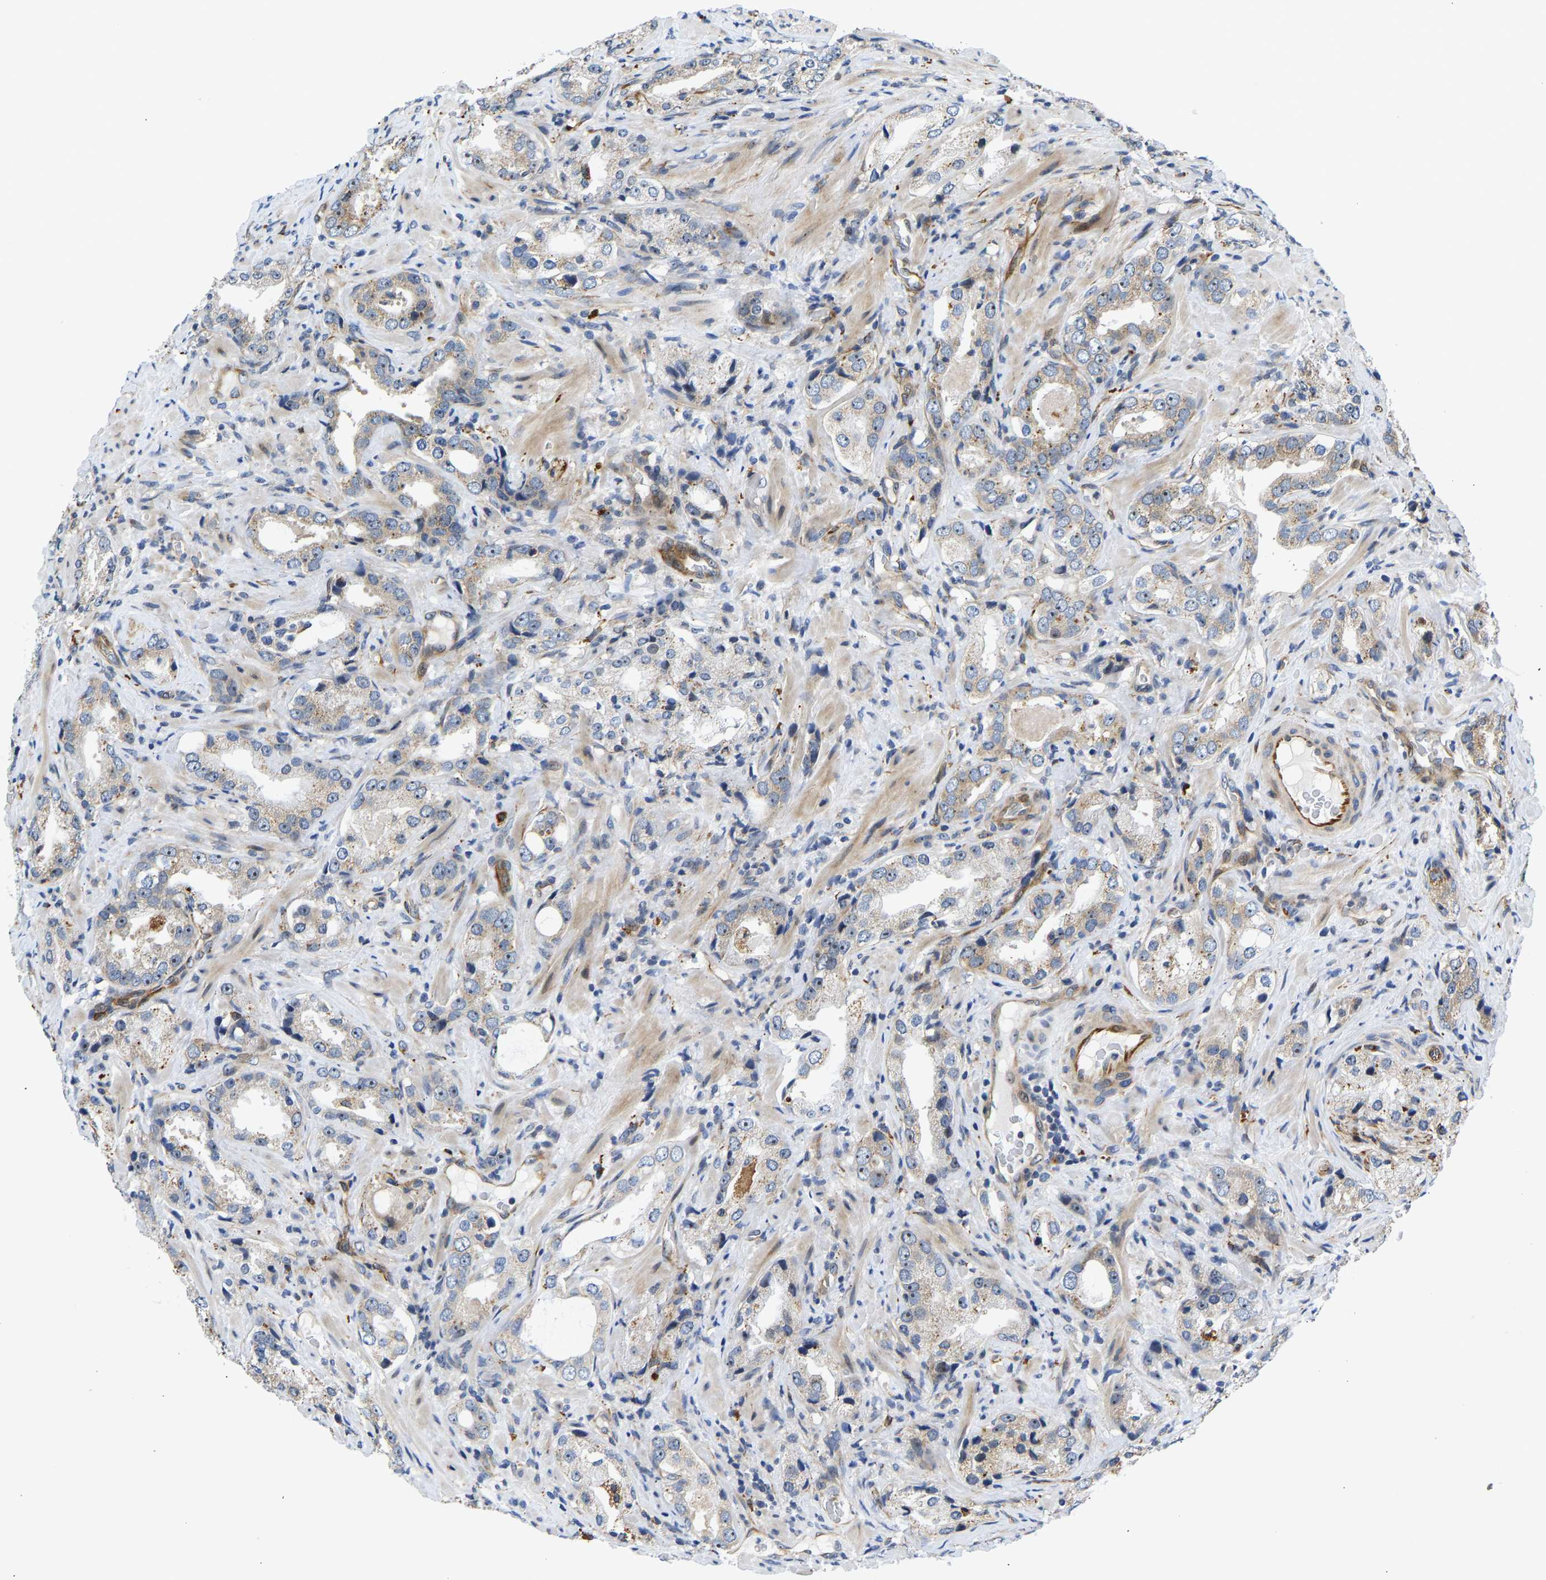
{"staining": {"intensity": "moderate", "quantity": "<25%", "location": "nuclear"}, "tissue": "prostate cancer", "cell_type": "Tumor cells", "image_type": "cancer", "snomed": [{"axis": "morphology", "description": "Adenocarcinoma, High grade"}, {"axis": "topography", "description": "Prostate"}], "caption": "A histopathology image of human prostate cancer (adenocarcinoma (high-grade)) stained for a protein reveals moderate nuclear brown staining in tumor cells.", "gene": "RESF1", "patient": {"sex": "male", "age": 63}}